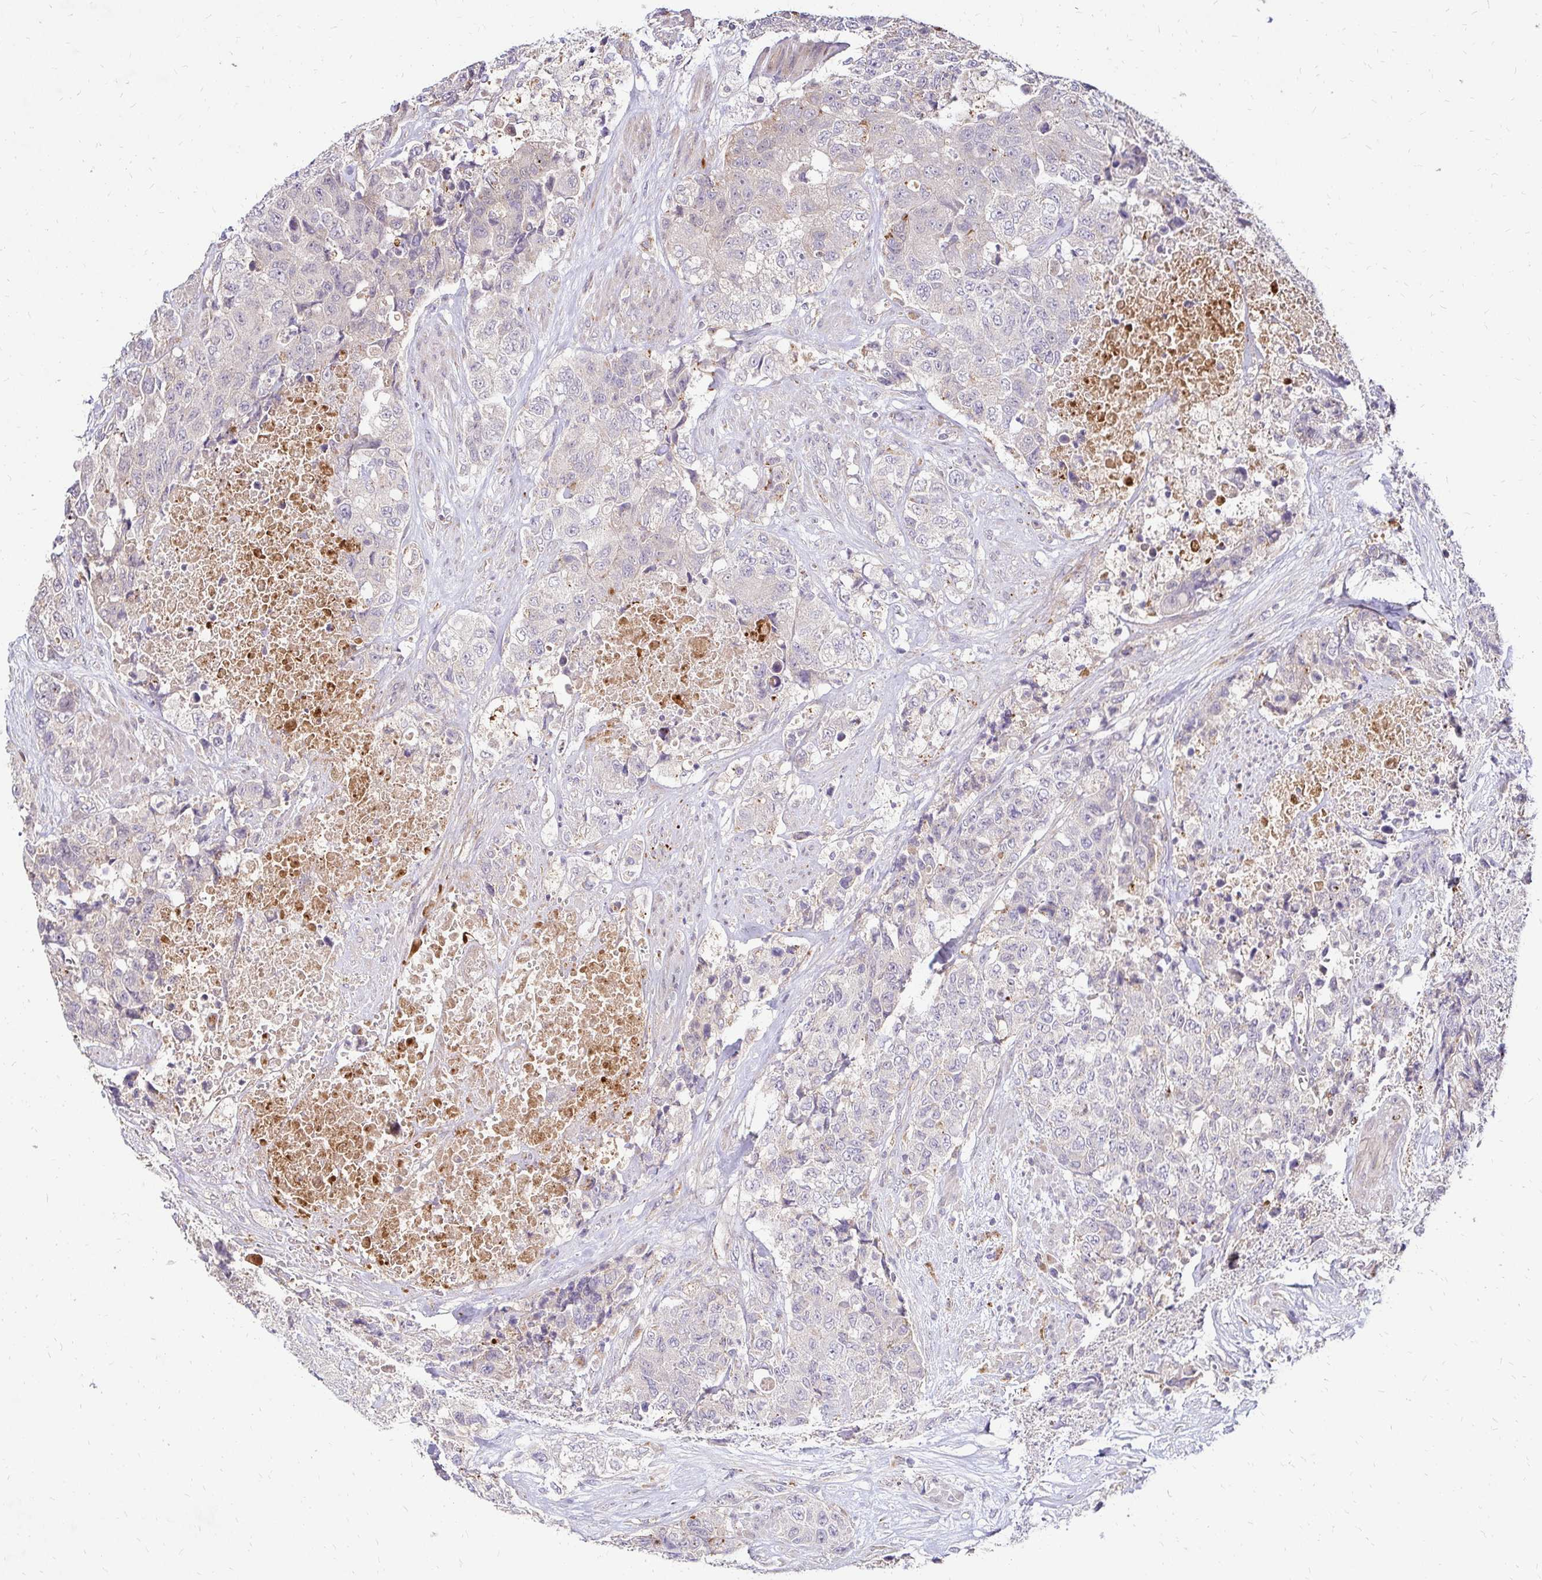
{"staining": {"intensity": "negative", "quantity": "none", "location": "none"}, "tissue": "urothelial cancer", "cell_type": "Tumor cells", "image_type": "cancer", "snomed": [{"axis": "morphology", "description": "Urothelial carcinoma, High grade"}, {"axis": "topography", "description": "Urinary bladder"}], "caption": "IHC of human high-grade urothelial carcinoma exhibits no expression in tumor cells.", "gene": "IDUA", "patient": {"sex": "female", "age": 78}}